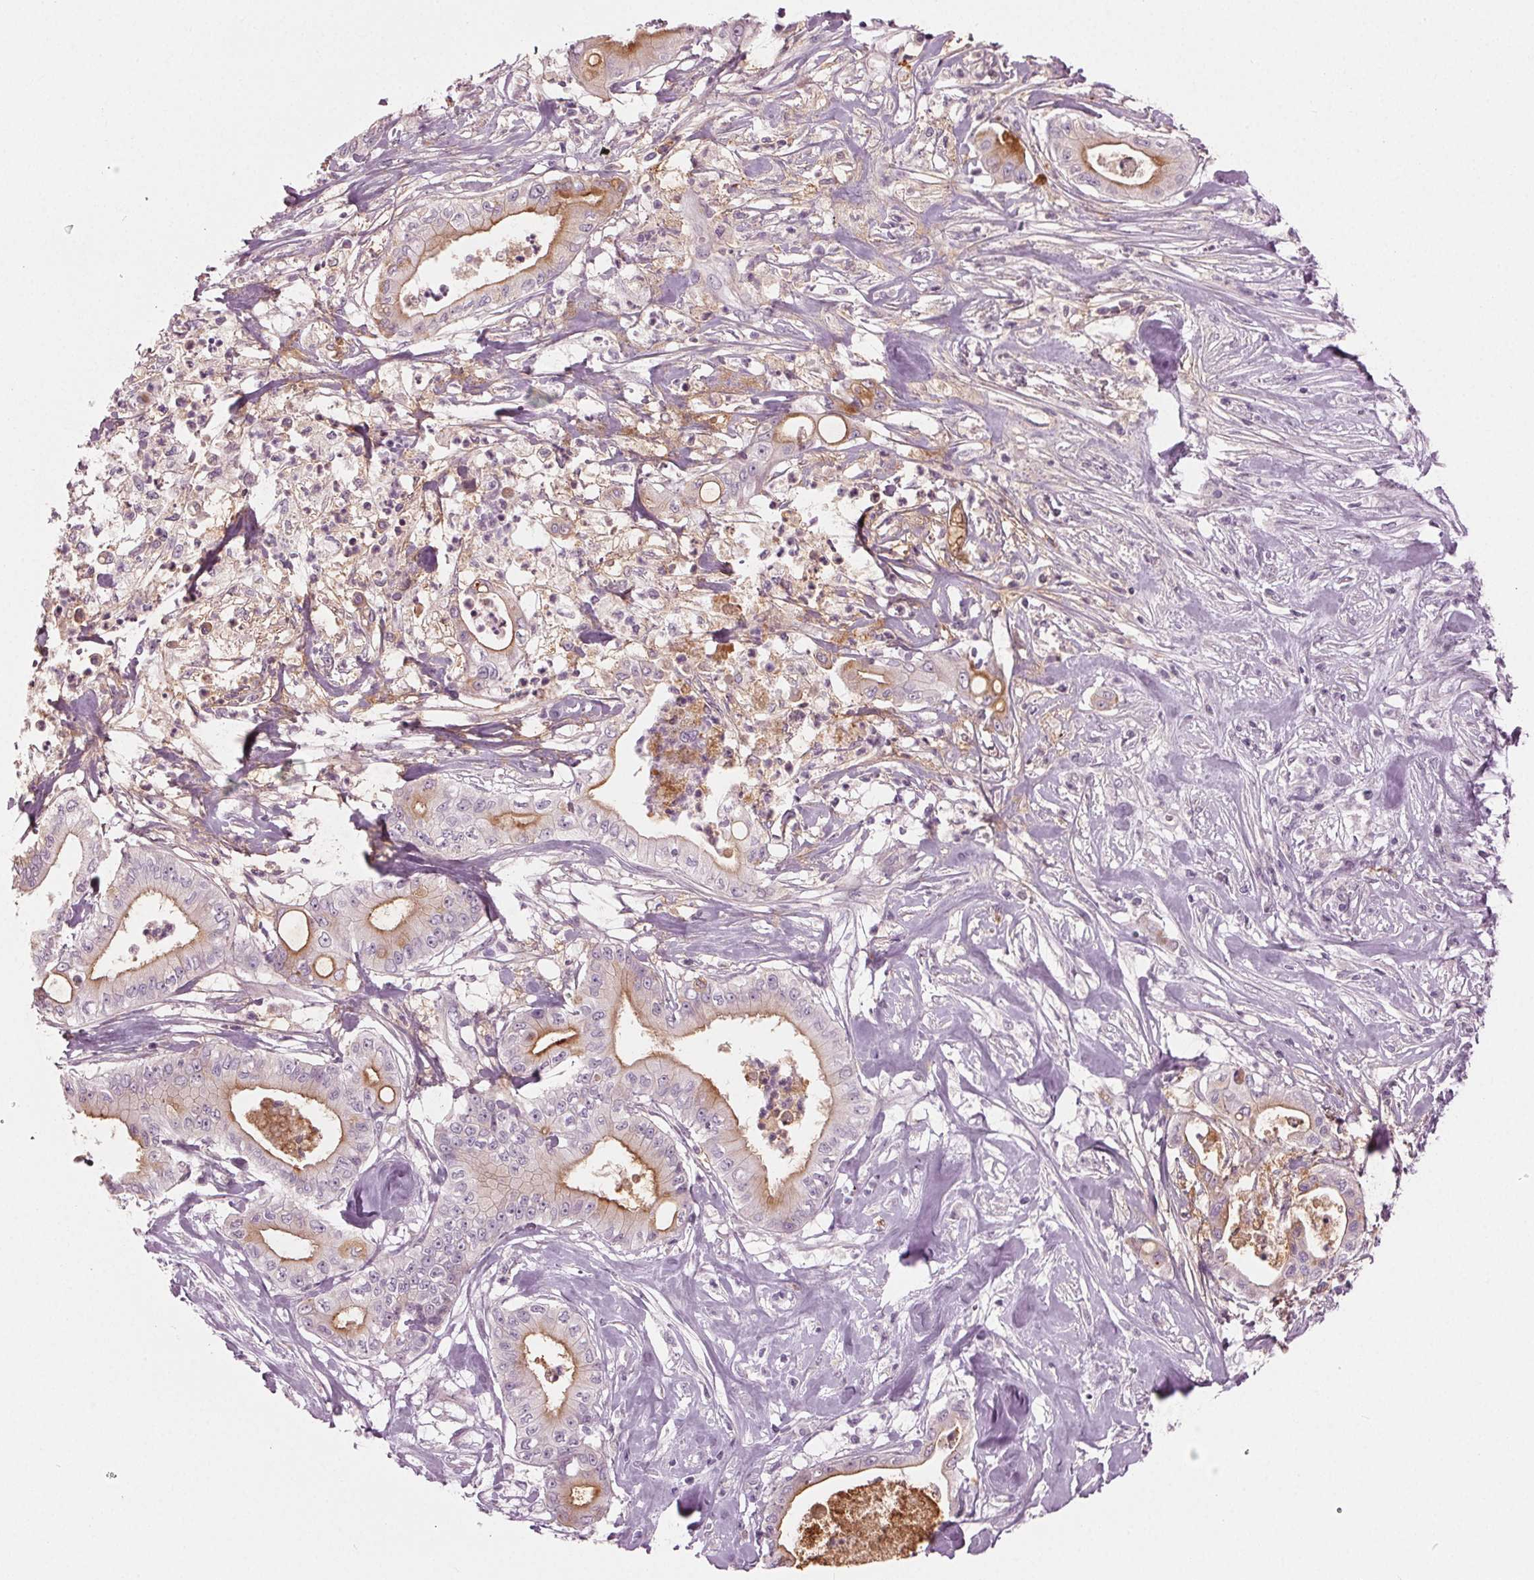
{"staining": {"intensity": "moderate", "quantity": "25%-75%", "location": "cytoplasmic/membranous"}, "tissue": "pancreatic cancer", "cell_type": "Tumor cells", "image_type": "cancer", "snomed": [{"axis": "morphology", "description": "Adenocarcinoma, NOS"}, {"axis": "topography", "description": "Pancreas"}], "caption": "Tumor cells demonstrate medium levels of moderate cytoplasmic/membranous staining in about 25%-75% of cells in pancreatic cancer (adenocarcinoma). The staining was performed using DAB (3,3'-diaminobenzidine), with brown indicating positive protein expression. Nuclei are stained blue with hematoxylin.", "gene": "PRAP1", "patient": {"sex": "male", "age": 71}}